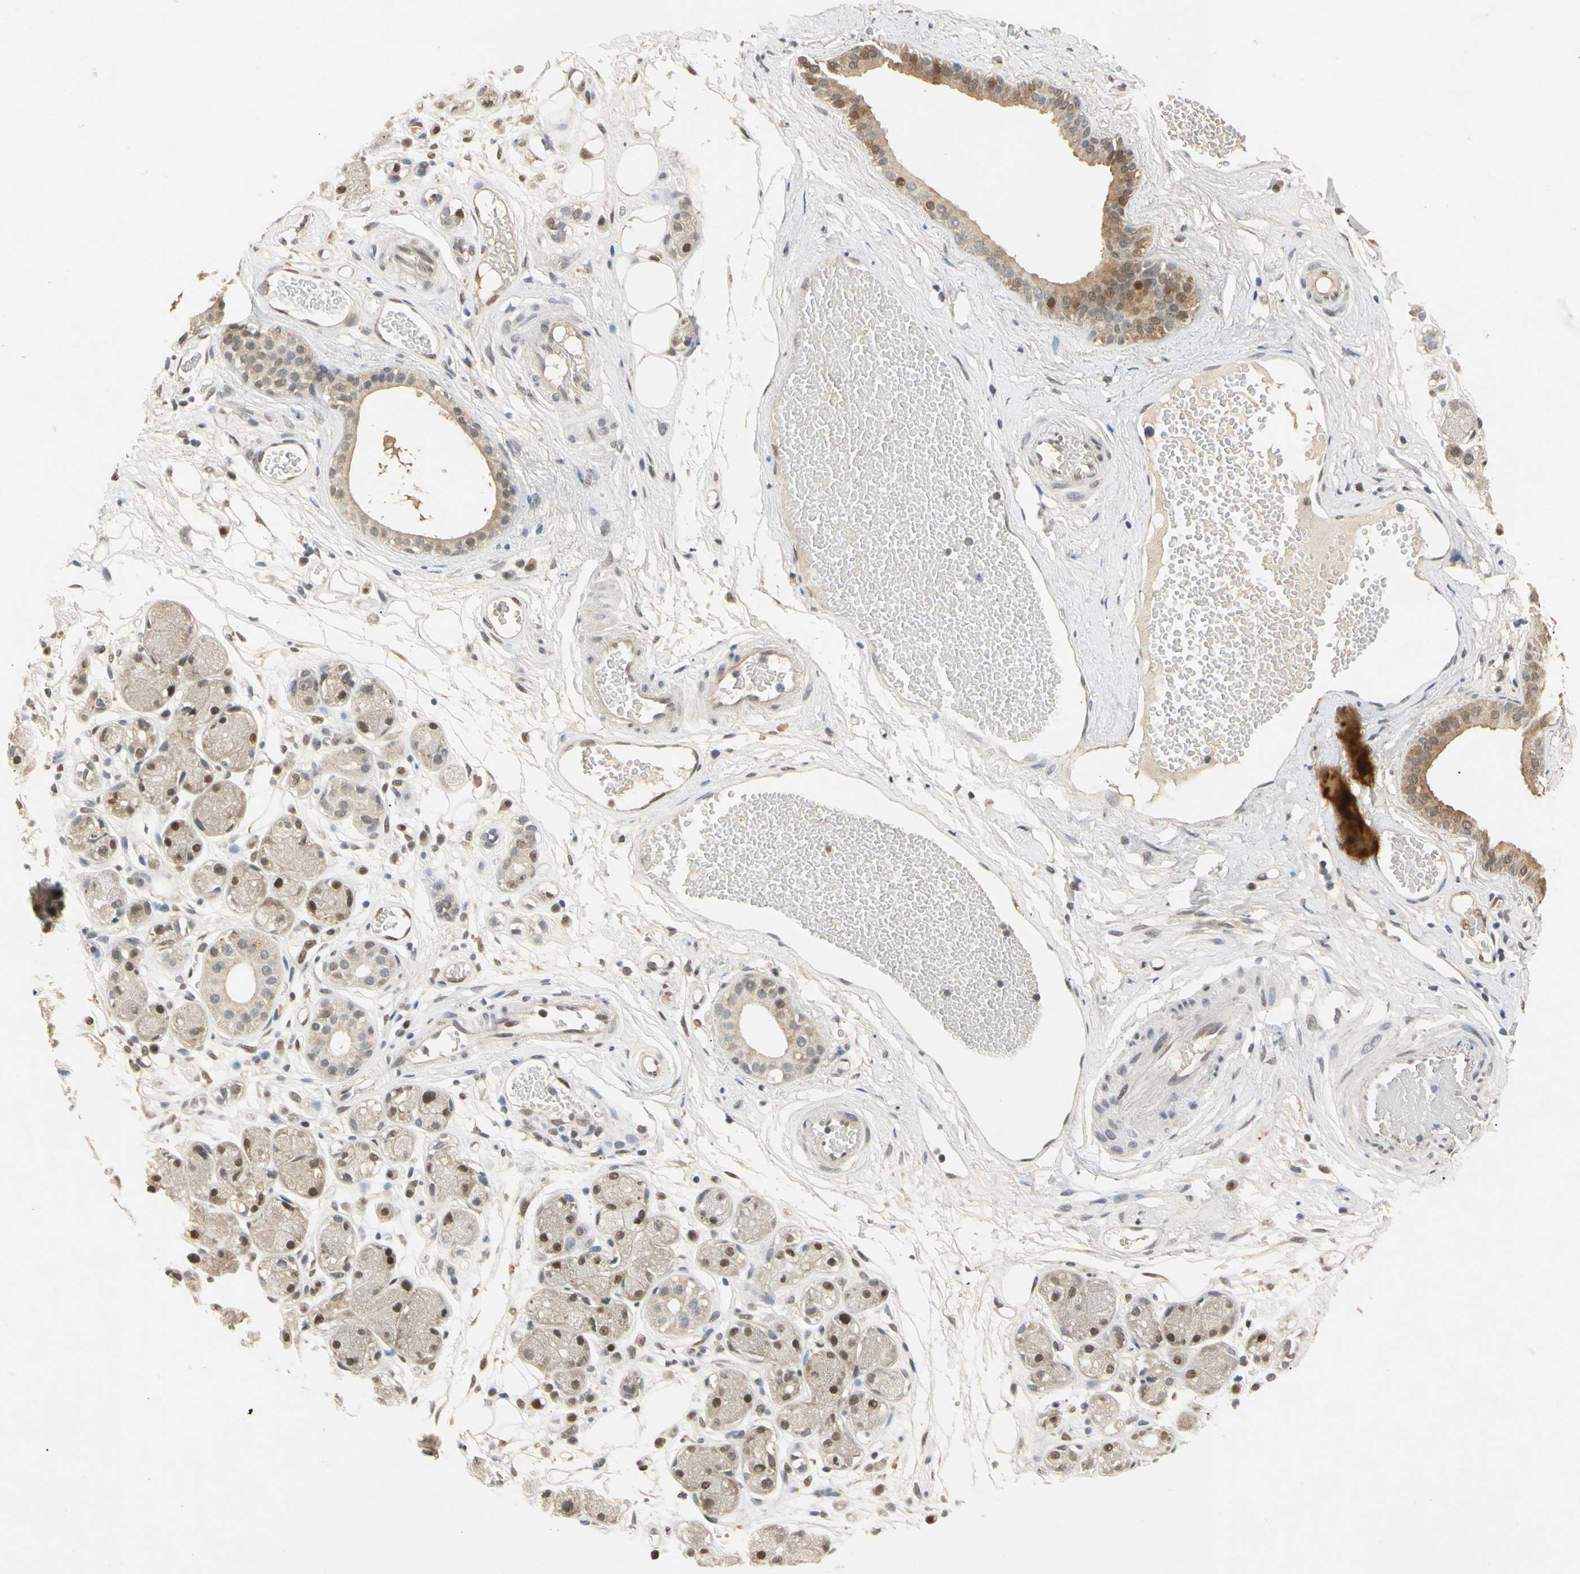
{"staining": {"intensity": "weak", "quantity": ">75%", "location": "cytoplasmic/membranous"}, "tissue": "adipose tissue", "cell_type": "Adipocytes", "image_type": "normal", "snomed": [{"axis": "morphology", "description": "Normal tissue, NOS"}, {"axis": "morphology", "description": "Inflammation, NOS"}, {"axis": "topography", "description": "Vascular tissue"}, {"axis": "topography", "description": "Salivary gland"}], "caption": "Normal adipose tissue demonstrates weak cytoplasmic/membranous expression in approximately >75% of adipocytes, visualized by immunohistochemistry. Immunohistochemistry stains the protein of interest in brown and the nuclei are stained blue.", "gene": "RIOX2", "patient": {"sex": "female", "age": 75}}